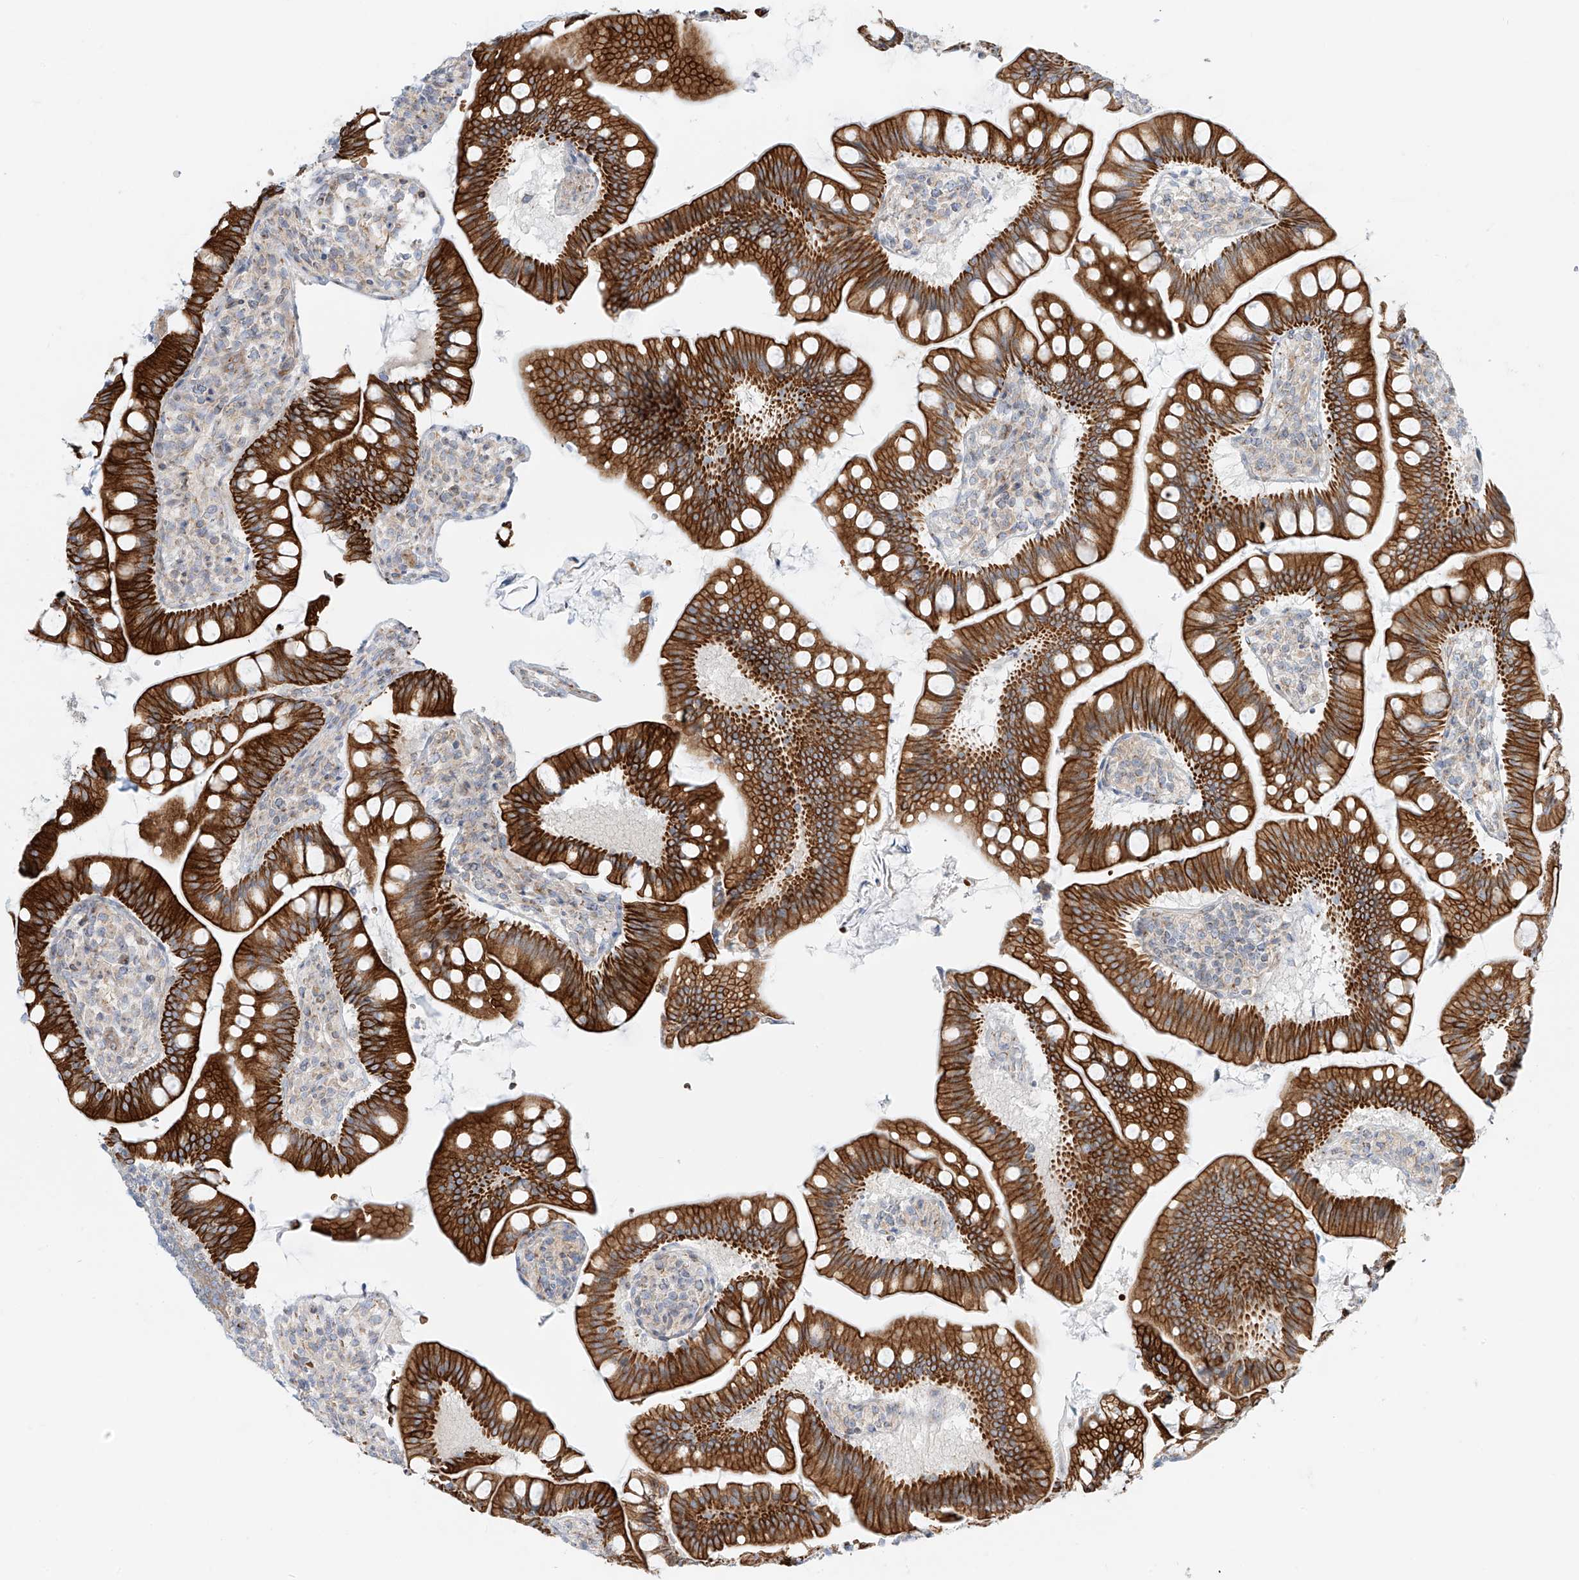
{"staining": {"intensity": "strong", "quantity": ">75%", "location": "cytoplasmic/membranous"}, "tissue": "small intestine", "cell_type": "Glandular cells", "image_type": "normal", "snomed": [{"axis": "morphology", "description": "Normal tissue, NOS"}, {"axis": "topography", "description": "Small intestine"}], "caption": "Immunohistochemical staining of normal small intestine exhibits strong cytoplasmic/membranous protein expression in about >75% of glandular cells.", "gene": "EIPR1", "patient": {"sex": "male", "age": 7}}